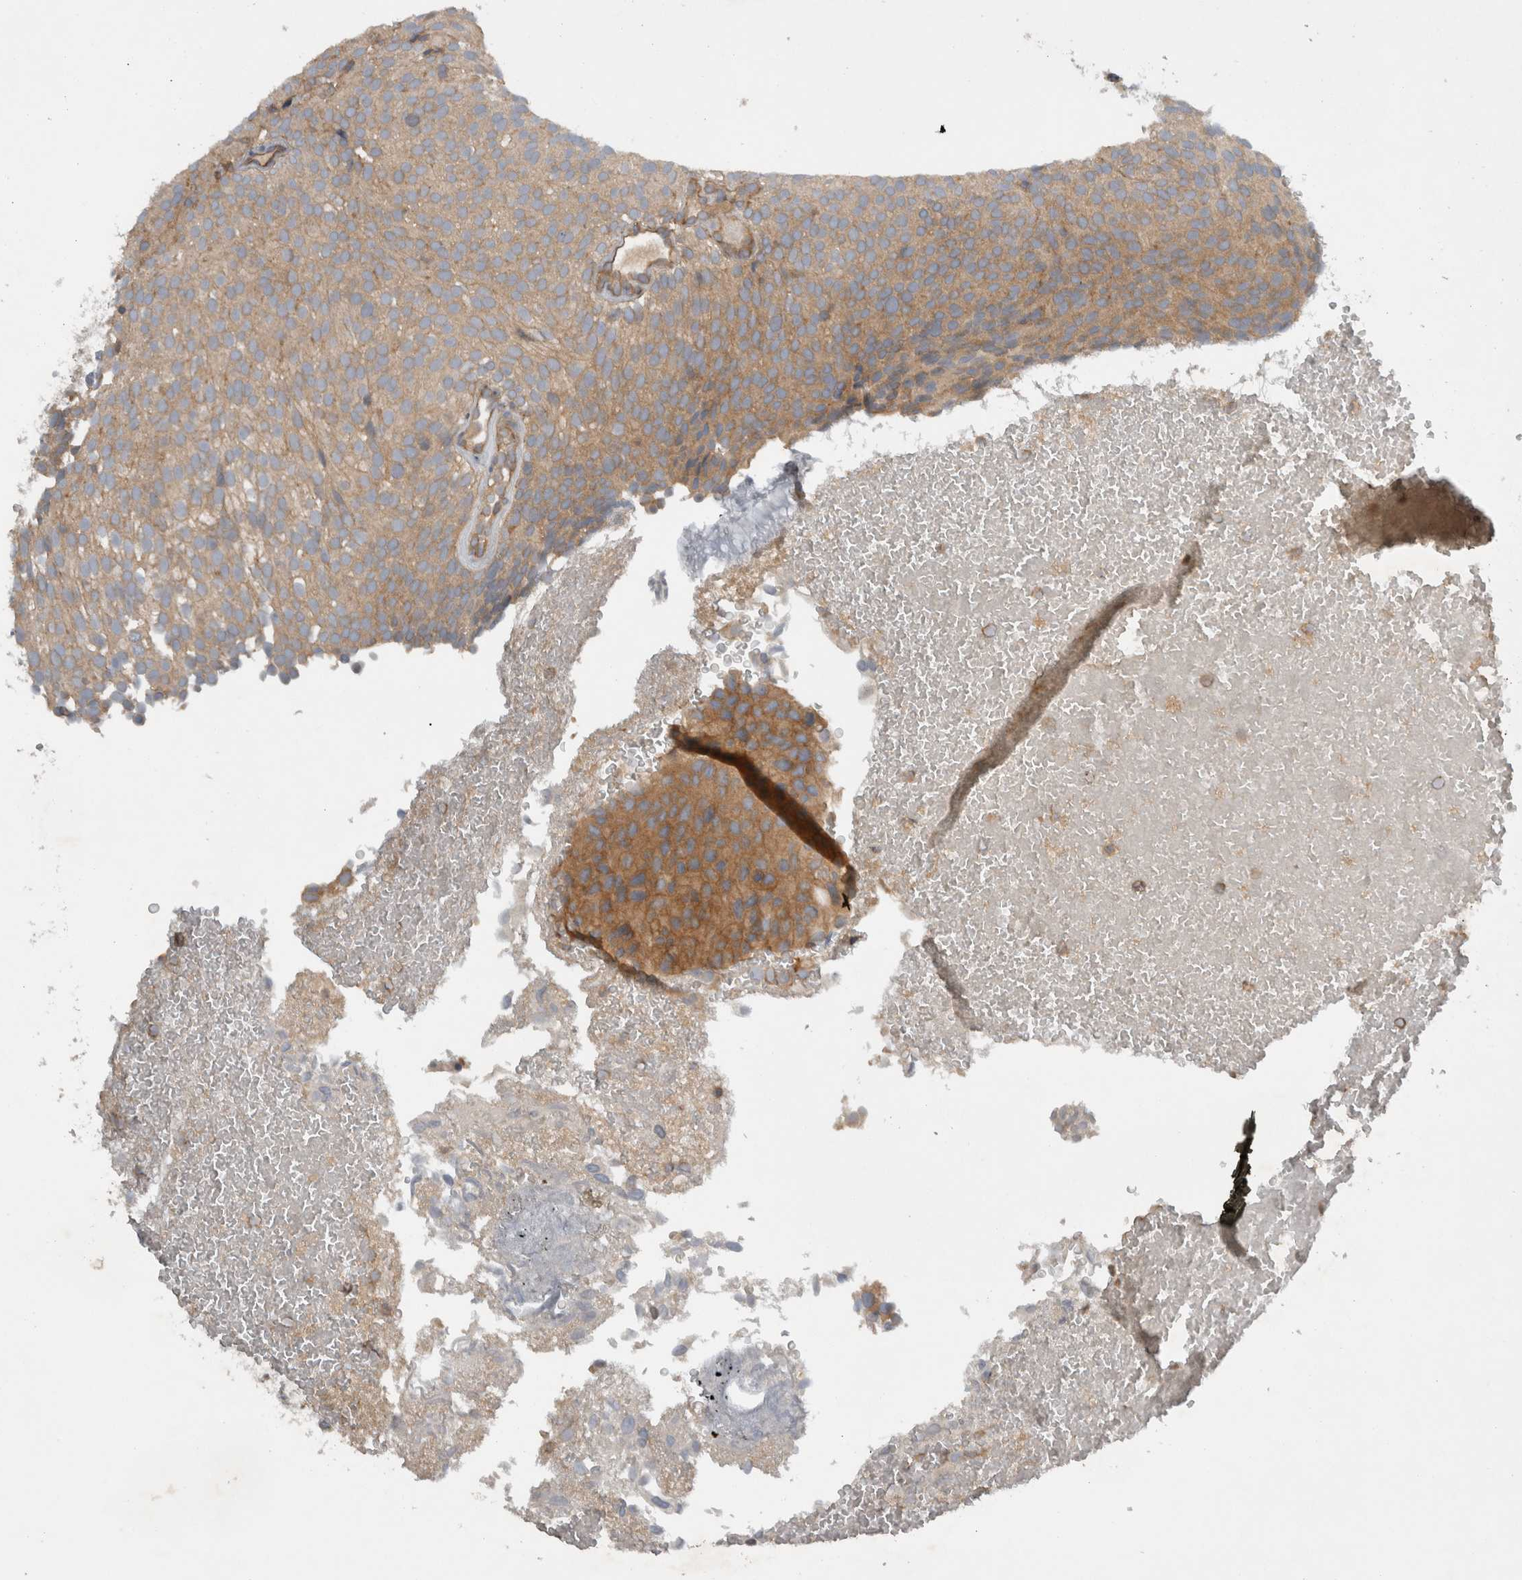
{"staining": {"intensity": "weak", "quantity": ">75%", "location": "cytoplasmic/membranous"}, "tissue": "urothelial cancer", "cell_type": "Tumor cells", "image_type": "cancer", "snomed": [{"axis": "morphology", "description": "Urothelial carcinoma, Low grade"}, {"axis": "topography", "description": "Urinary bladder"}], "caption": "Immunohistochemistry (IHC) micrograph of human urothelial carcinoma (low-grade) stained for a protein (brown), which shows low levels of weak cytoplasmic/membranous positivity in approximately >75% of tumor cells.", "gene": "SCARA5", "patient": {"sex": "male", "age": 78}}